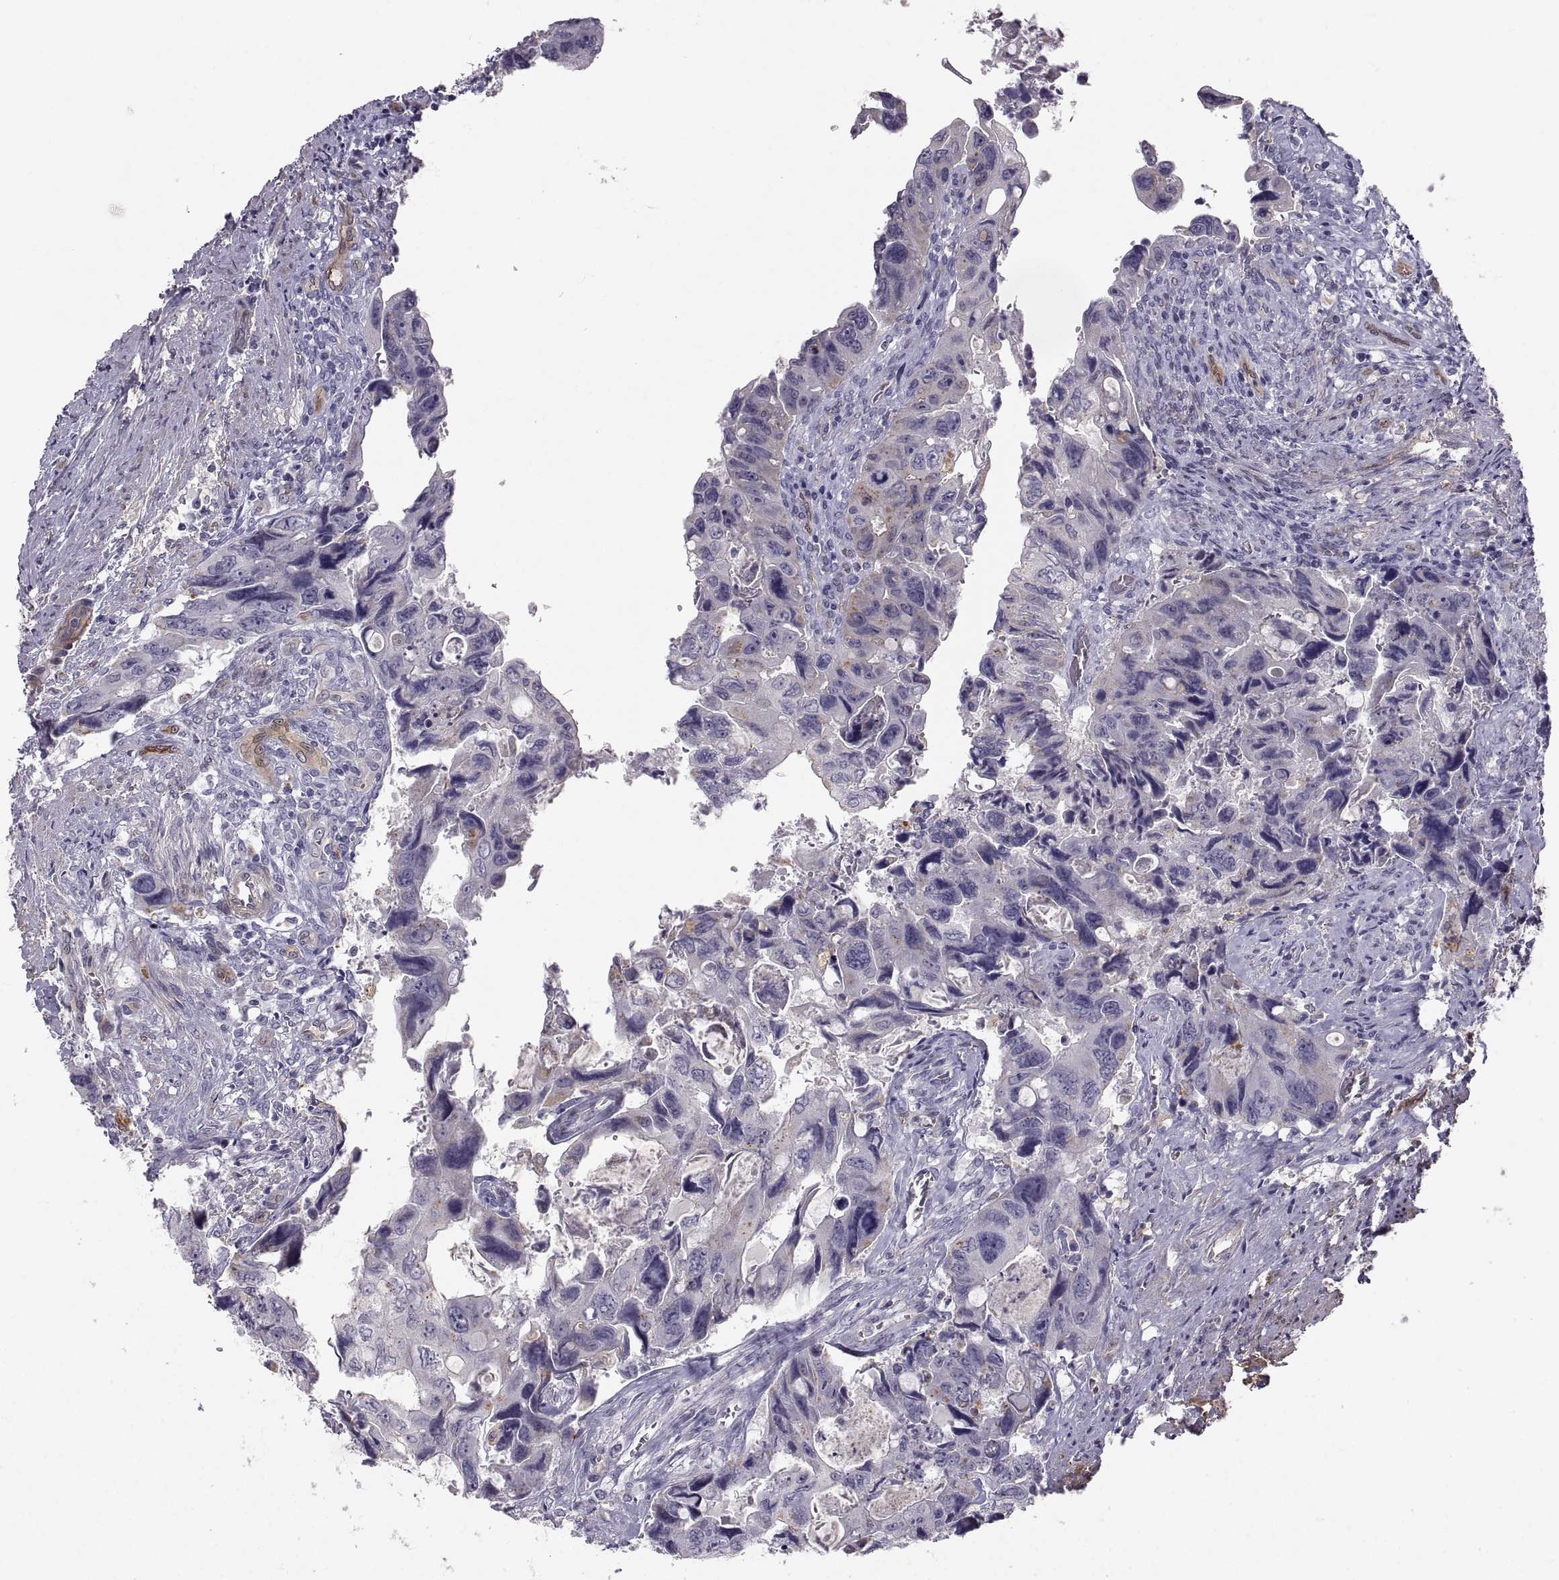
{"staining": {"intensity": "negative", "quantity": "none", "location": "none"}, "tissue": "colorectal cancer", "cell_type": "Tumor cells", "image_type": "cancer", "snomed": [{"axis": "morphology", "description": "Adenocarcinoma, NOS"}, {"axis": "topography", "description": "Rectum"}], "caption": "The histopathology image demonstrates no significant staining in tumor cells of adenocarcinoma (colorectal). (DAB (3,3'-diaminobenzidine) IHC with hematoxylin counter stain).", "gene": "PGM5", "patient": {"sex": "male", "age": 62}}